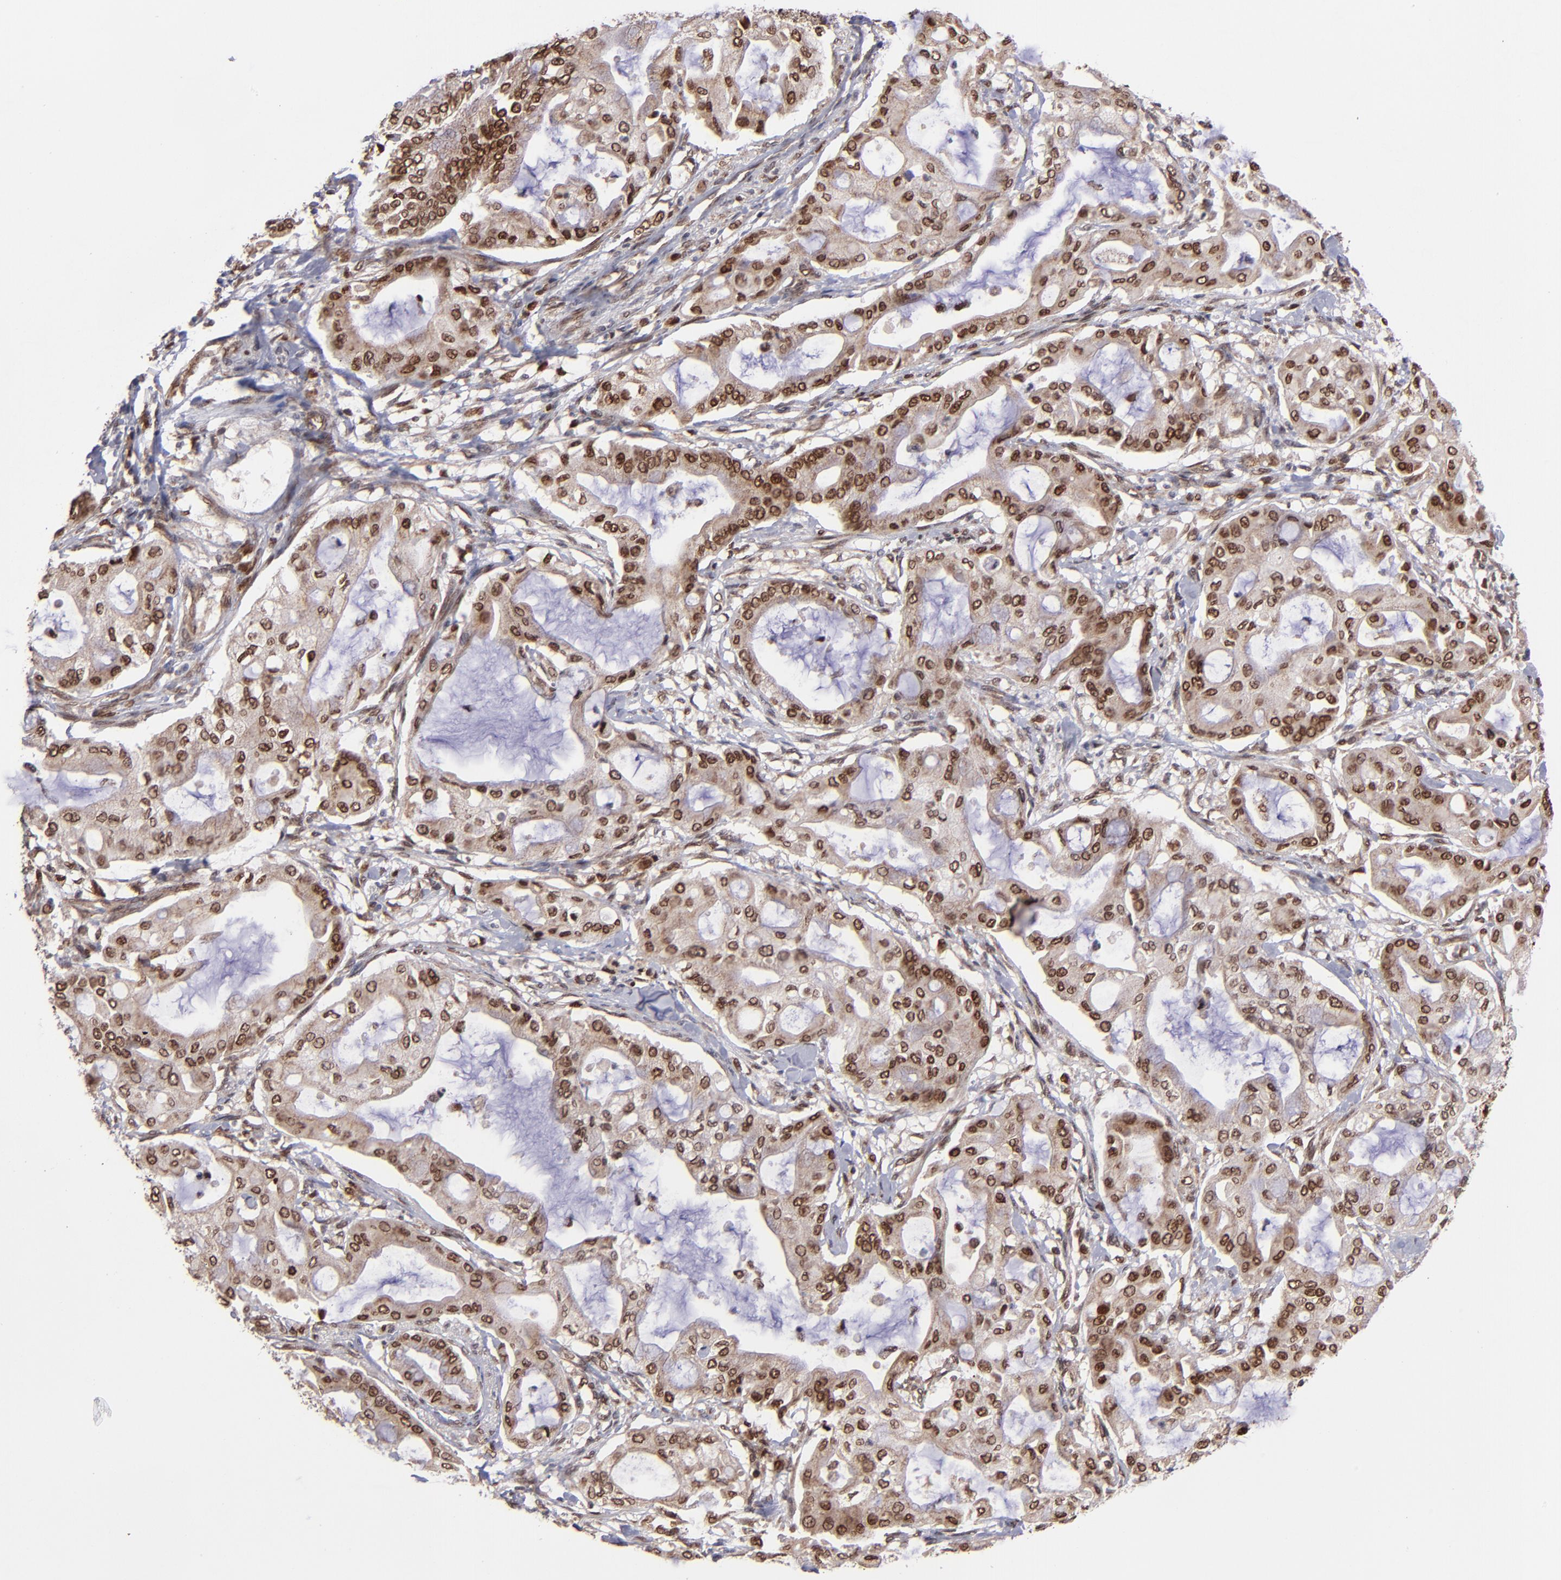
{"staining": {"intensity": "moderate", "quantity": ">75%", "location": "cytoplasmic/membranous,nuclear"}, "tissue": "pancreatic cancer", "cell_type": "Tumor cells", "image_type": "cancer", "snomed": [{"axis": "morphology", "description": "Adenocarcinoma, NOS"}, {"axis": "morphology", "description": "Adenocarcinoma, metastatic, NOS"}, {"axis": "topography", "description": "Lymph node"}, {"axis": "topography", "description": "Pancreas"}, {"axis": "topography", "description": "Duodenum"}], "caption": "An immunohistochemistry photomicrograph of neoplastic tissue is shown. Protein staining in brown shows moderate cytoplasmic/membranous and nuclear positivity in pancreatic cancer (metastatic adenocarcinoma) within tumor cells.", "gene": "TOP1MT", "patient": {"sex": "female", "age": 64}}